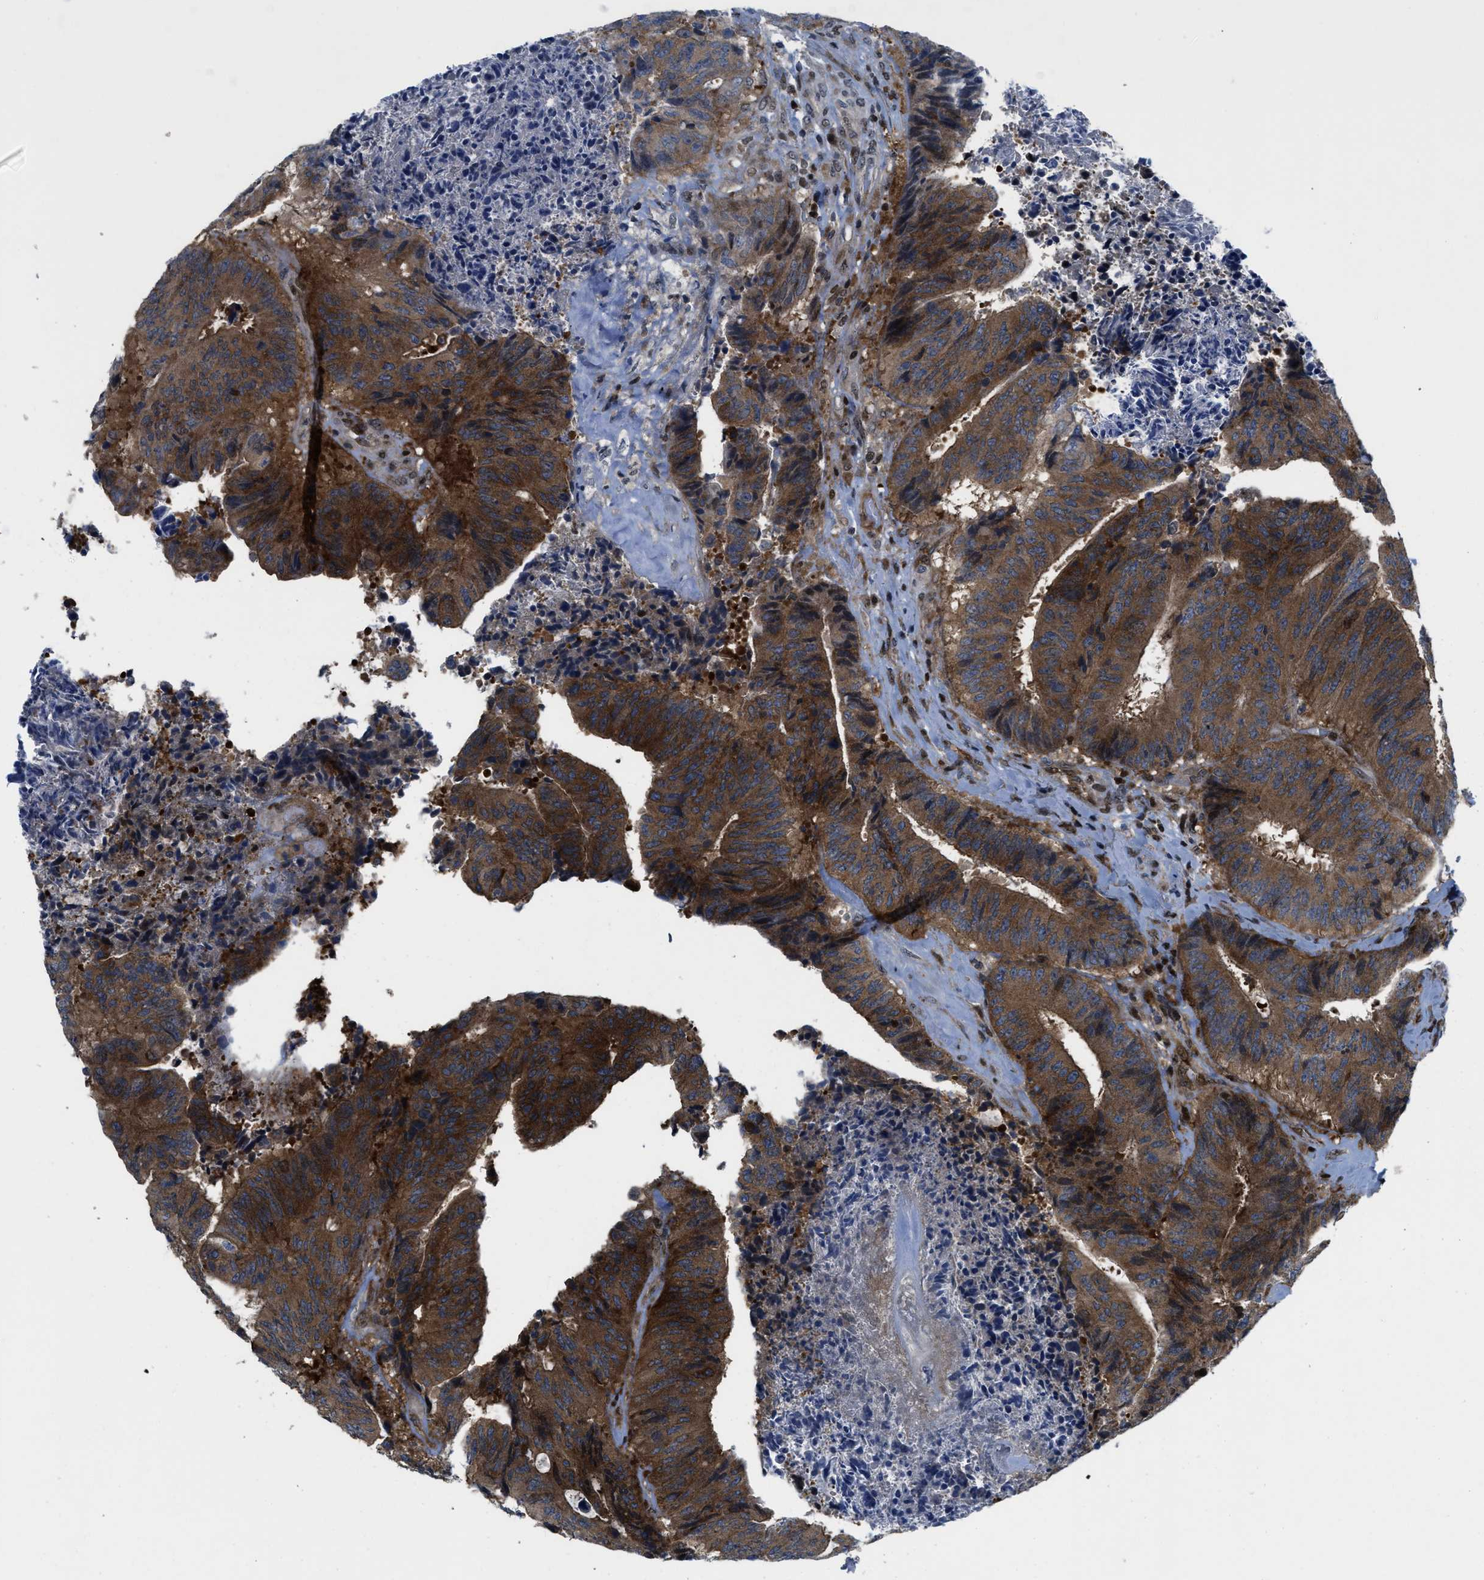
{"staining": {"intensity": "moderate", "quantity": ">75%", "location": "cytoplasmic/membranous"}, "tissue": "colorectal cancer", "cell_type": "Tumor cells", "image_type": "cancer", "snomed": [{"axis": "morphology", "description": "Adenocarcinoma, NOS"}, {"axis": "topography", "description": "Rectum"}], "caption": "Protein staining of colorectal cancer (adenocarcinoma) tissue demonstrates moderate cytoplasmic/membranous positivity in about >75% of tumor cells. (DAB (3,3'-diaminobenzidine) = brown stain, brightfield microscopy at high magnification).", "gene": "PPP2CB", "patient": {"sex": "male", "age": 72}}